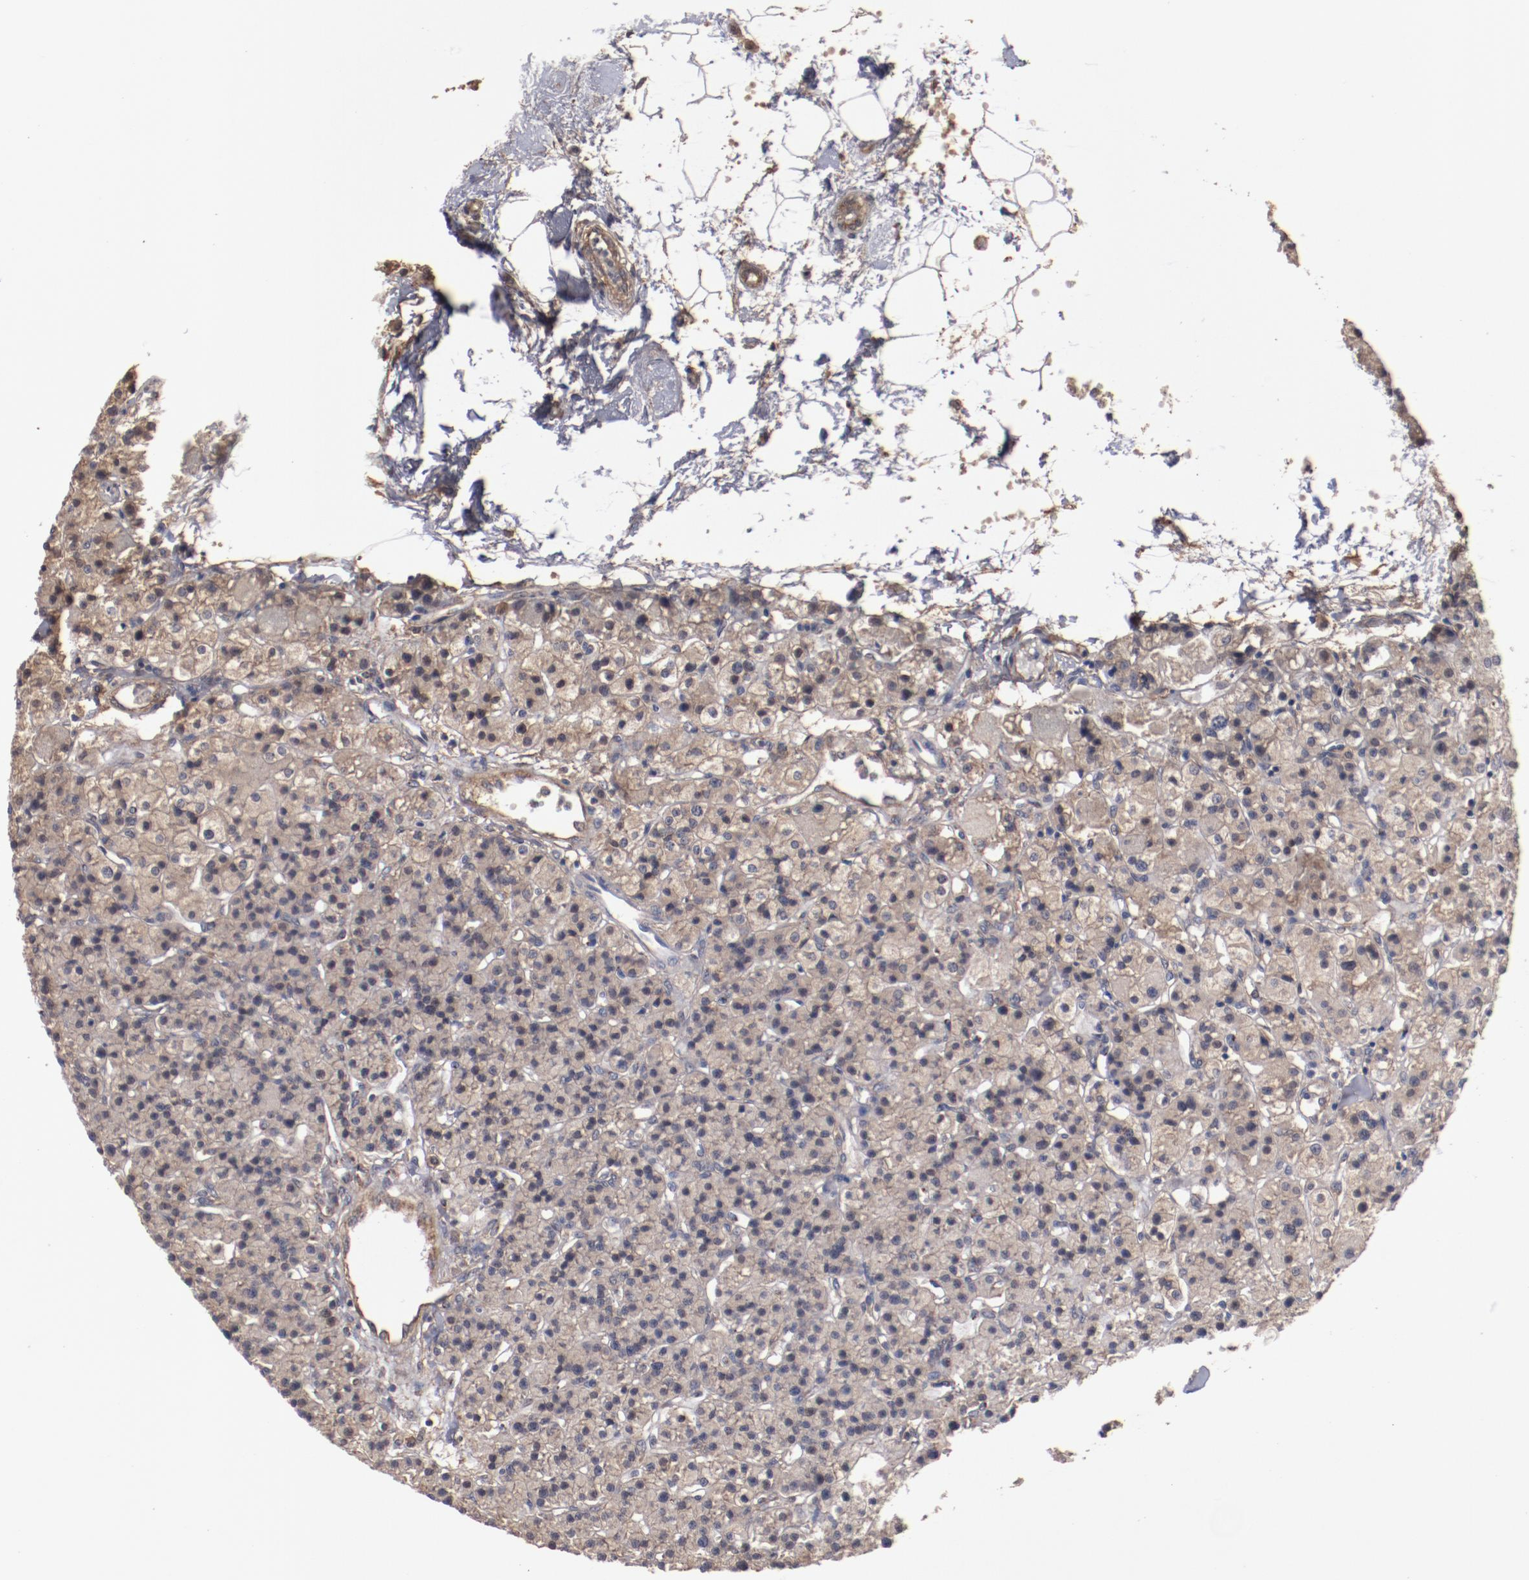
{"staining": {"intensity": "moderate", "quantity": ">75%", "location": "cytoplasmic/membranous"}, "tissue": "parathyroid gland", "cell_type": "Glandular cells", "image_type": "normal", "snomed": [{"axis": "morphology", "description": "Normal tissue, NOS"}, {"axis": "topography", "description": "Parathyroid gland"}], "caption": "Benign parathyroid gland was stained to show a protein in brown. There is medium levels of moderate cytoplasmic/membranous positivity in approximately >75% of glandular cells.", "gene": "DIPK2B", "patient": {"sex": "female", "age": 58}}